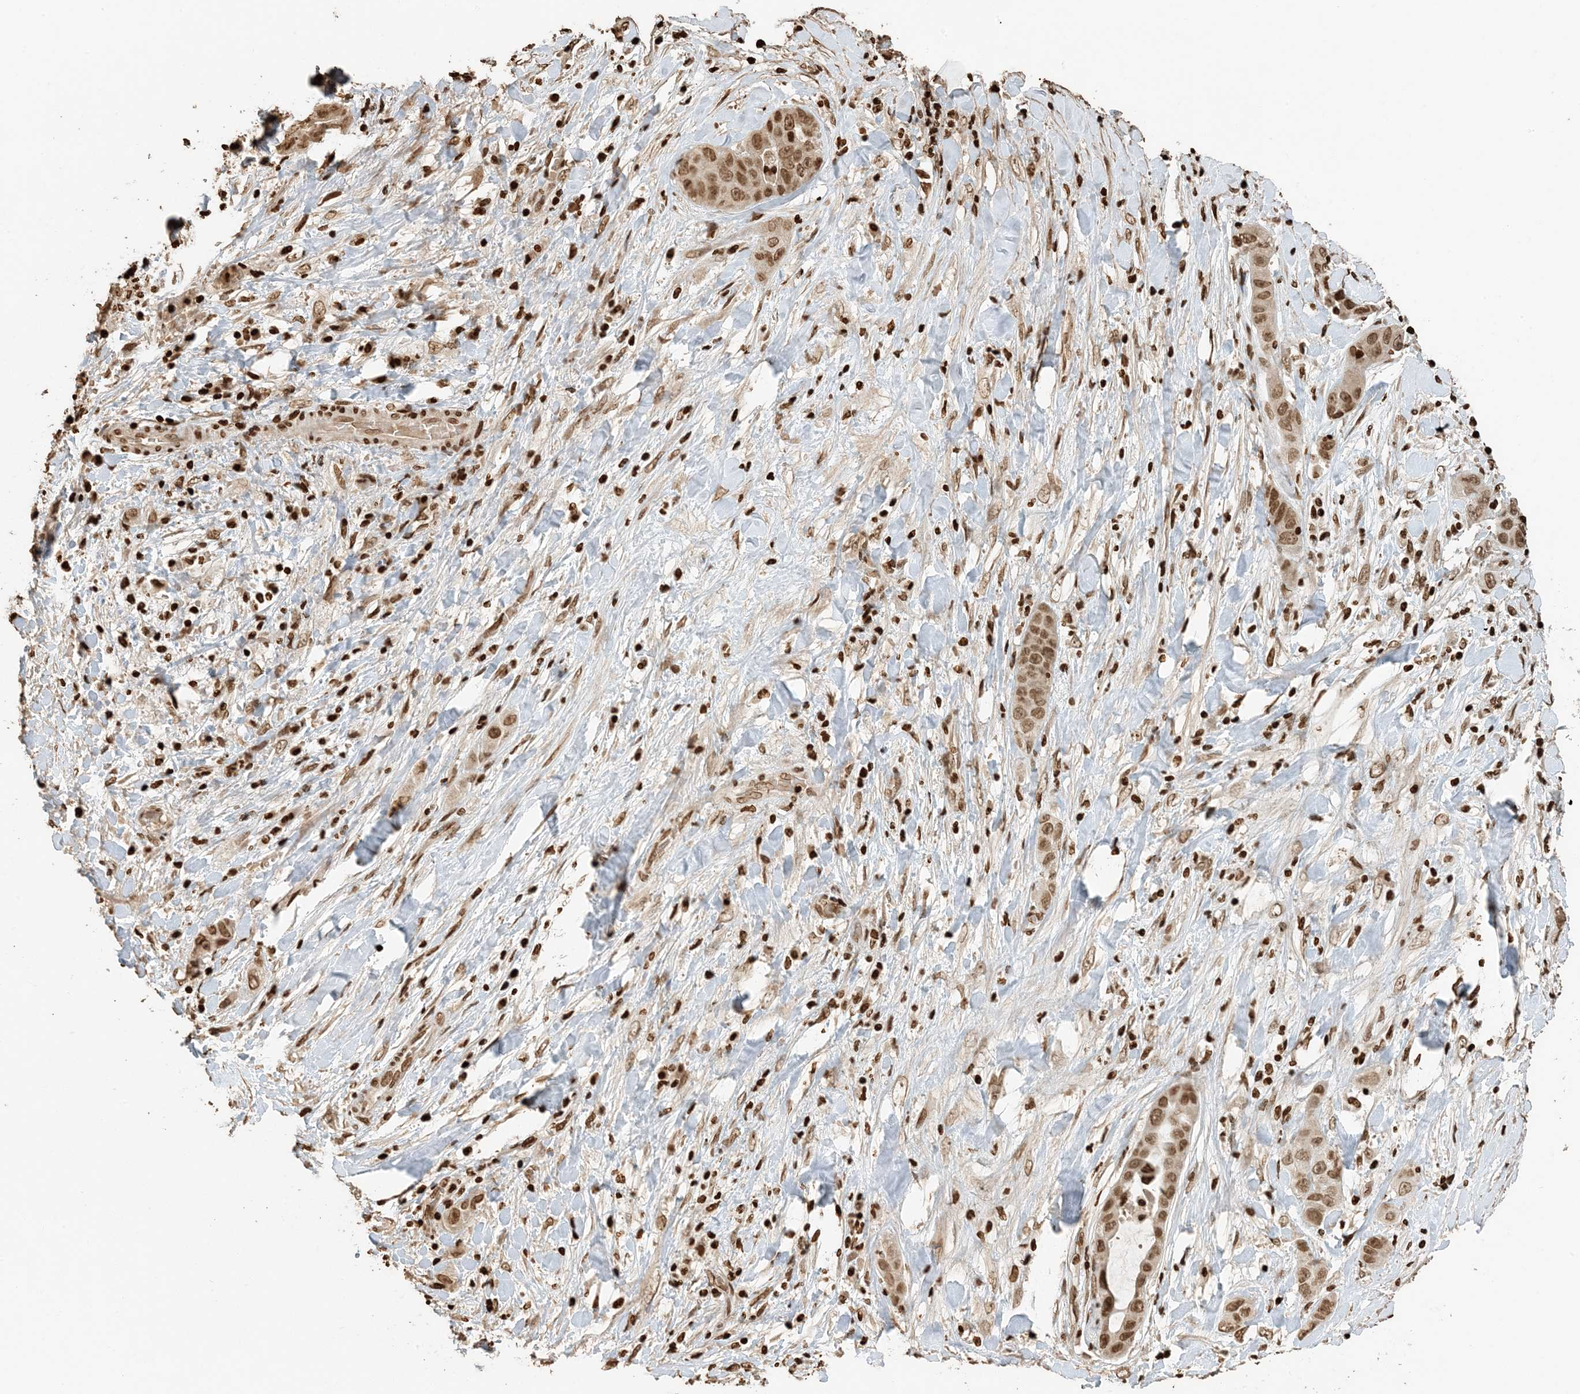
{"staining": {"intensity": "moderate", "quantity": ">75%", "location": "nuclear"}, "tissue": "liver cancer", "cell_type": "Tumor cells", "image_type": "cancer", "snomed": [{"axis": "morphology", "description": "Cholangiocarcinoma"}, {"axis": "topography", "description": "Liver"}], "caption": "Approximately >75% of tumor cells in liver cholangiocarcinoma show moderate nuclear protein staining as visualized by brown immunohistochemical staining.", "gene": "H3-3B", "patient": {"sex": "female", "age": 52}}